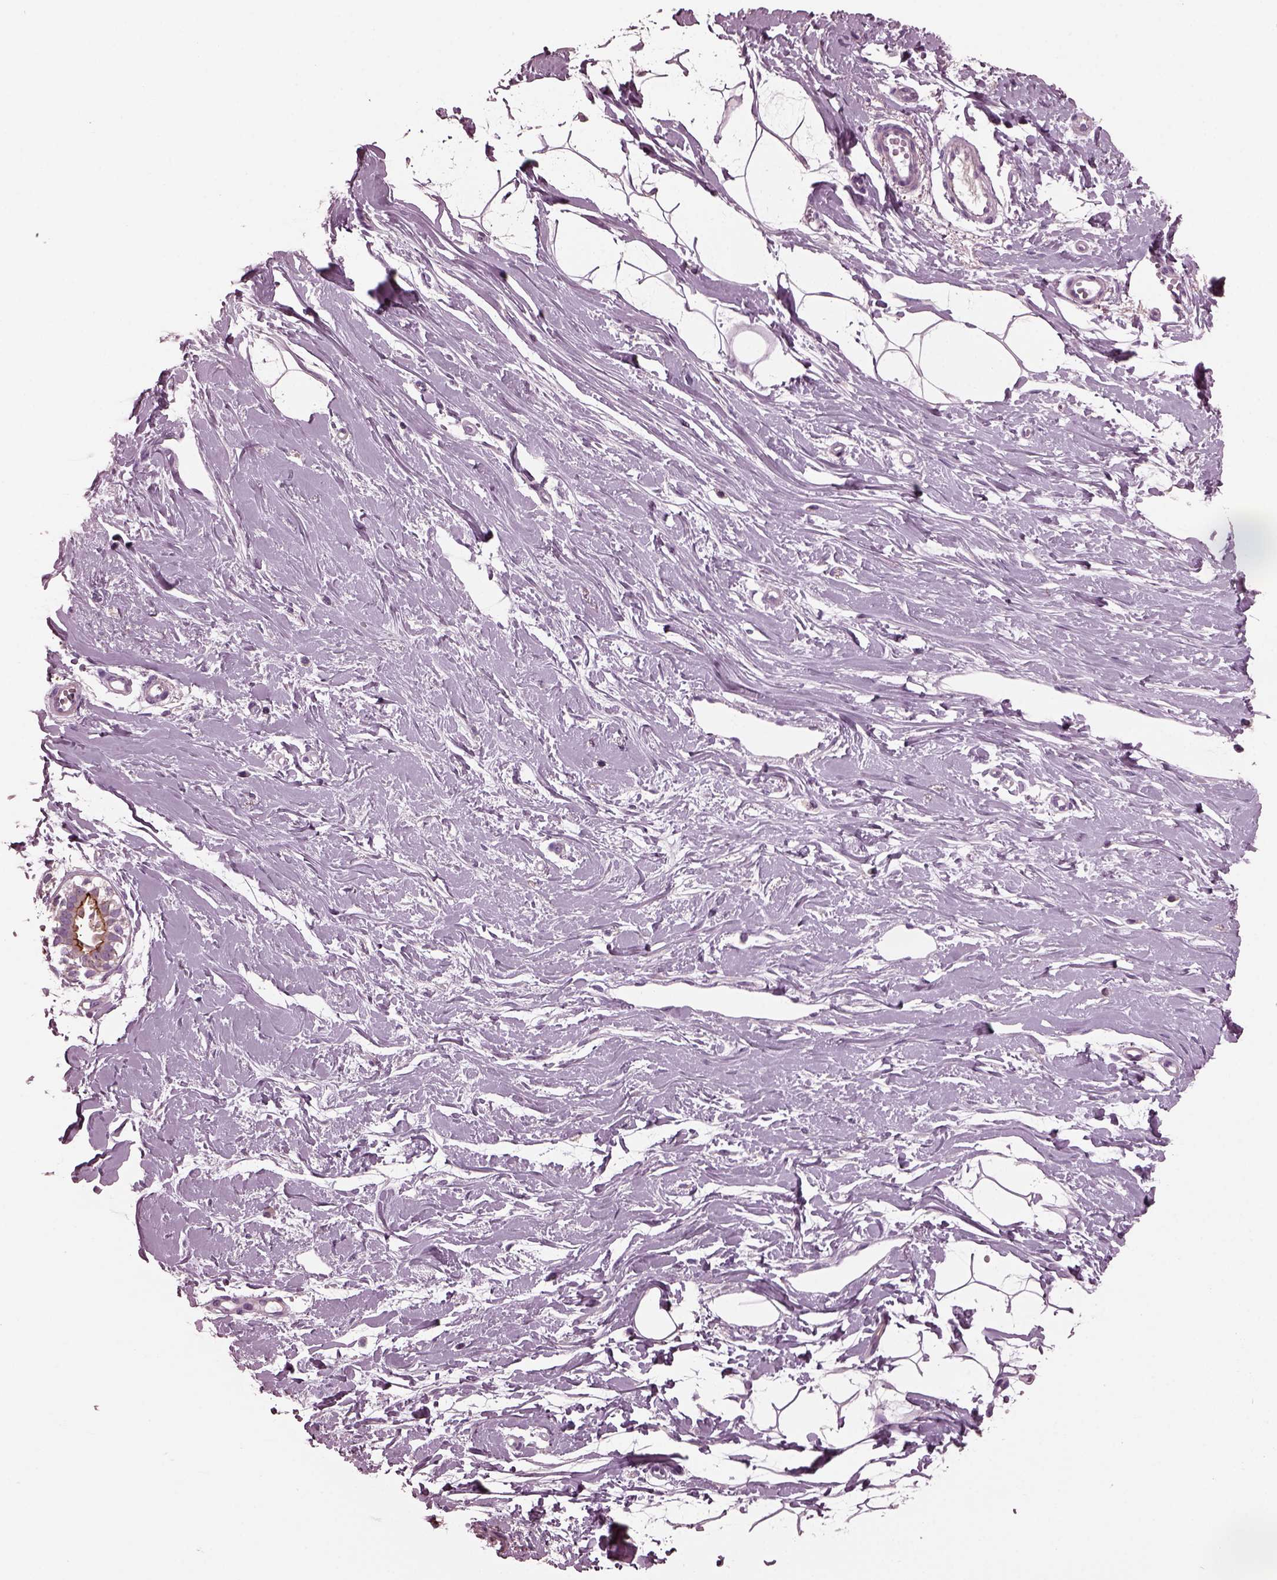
{"staining": {"intensity": "negative", "quantity": "none", "location": "none"}, "tissue": "breast", "cell_type": "Adipocytes", "image_type": "normal", "snomed": [{"axis": "morphology", "description": "Normal tissue, NOS"}, {"axis": "topography", "description": "Breast"}], "caption": "The IHC micrograph has no significant positivity in adipocytes of breast.", "gene": "GDF11", "patient": {"sex": "female", "age": 49}}